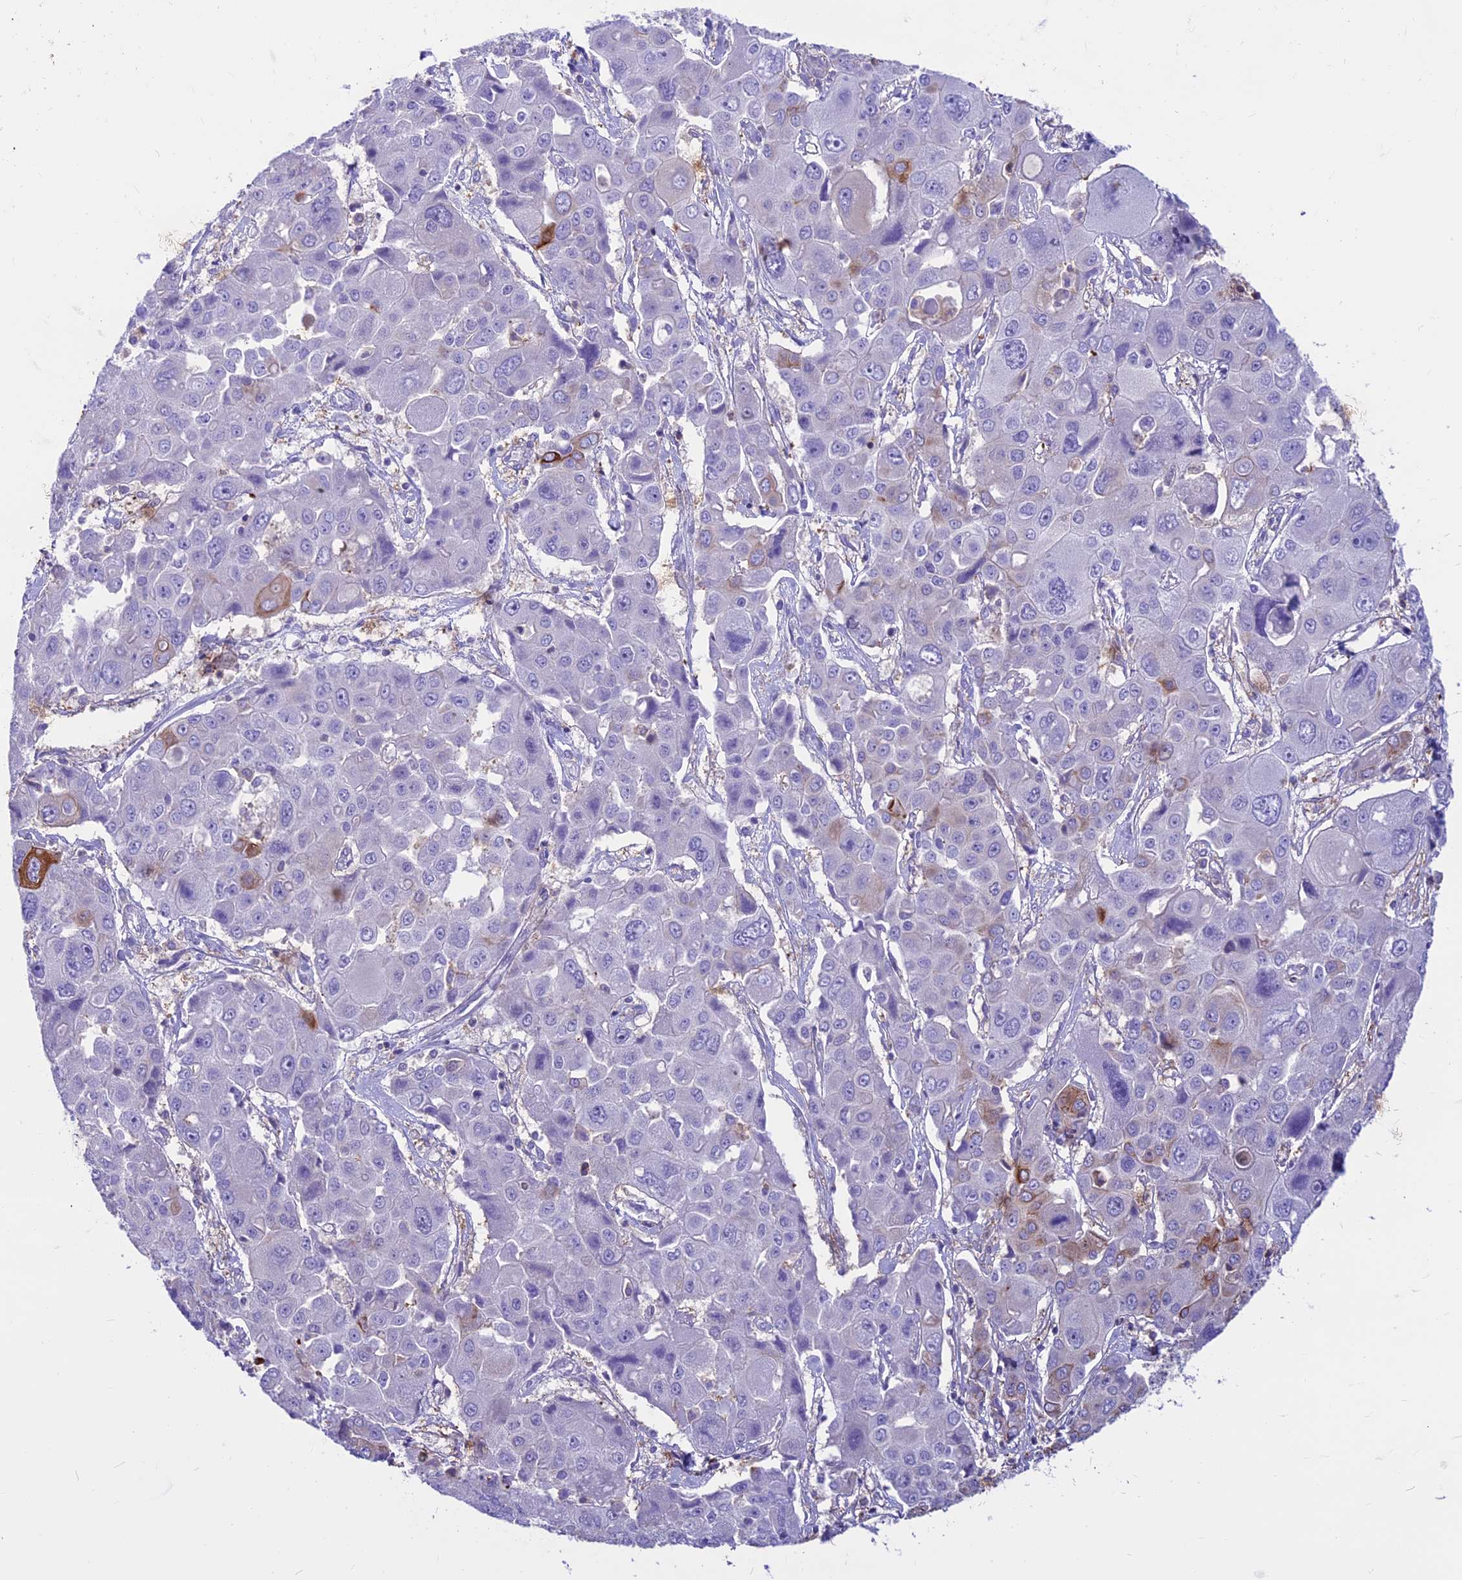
{"staining": {"intensity": "strong", "quantity": "<25%", "location": "cytoplasmic/membranous"}, "tissue": "liver cancer", "cell_type": "Tumor cells", "image_type": "cancer", "snomed": [{"axis": "morphology", "description": "Cholangiocarcinoma"}, {"axis": "topography", "description": "Liver"}], "caption": "Immunohistochemical staining of liver cancer shows medium levels of strong cytoplasmic/membranous protein expression in approximately <25% of tumor cells. The staining is performed using DAB brown chromogen to label protein expression. The nuclei are counter-stained blue using hematoxylin.", "gene": "CDAN1", "patient": {"sex": "male", "age": 67}}